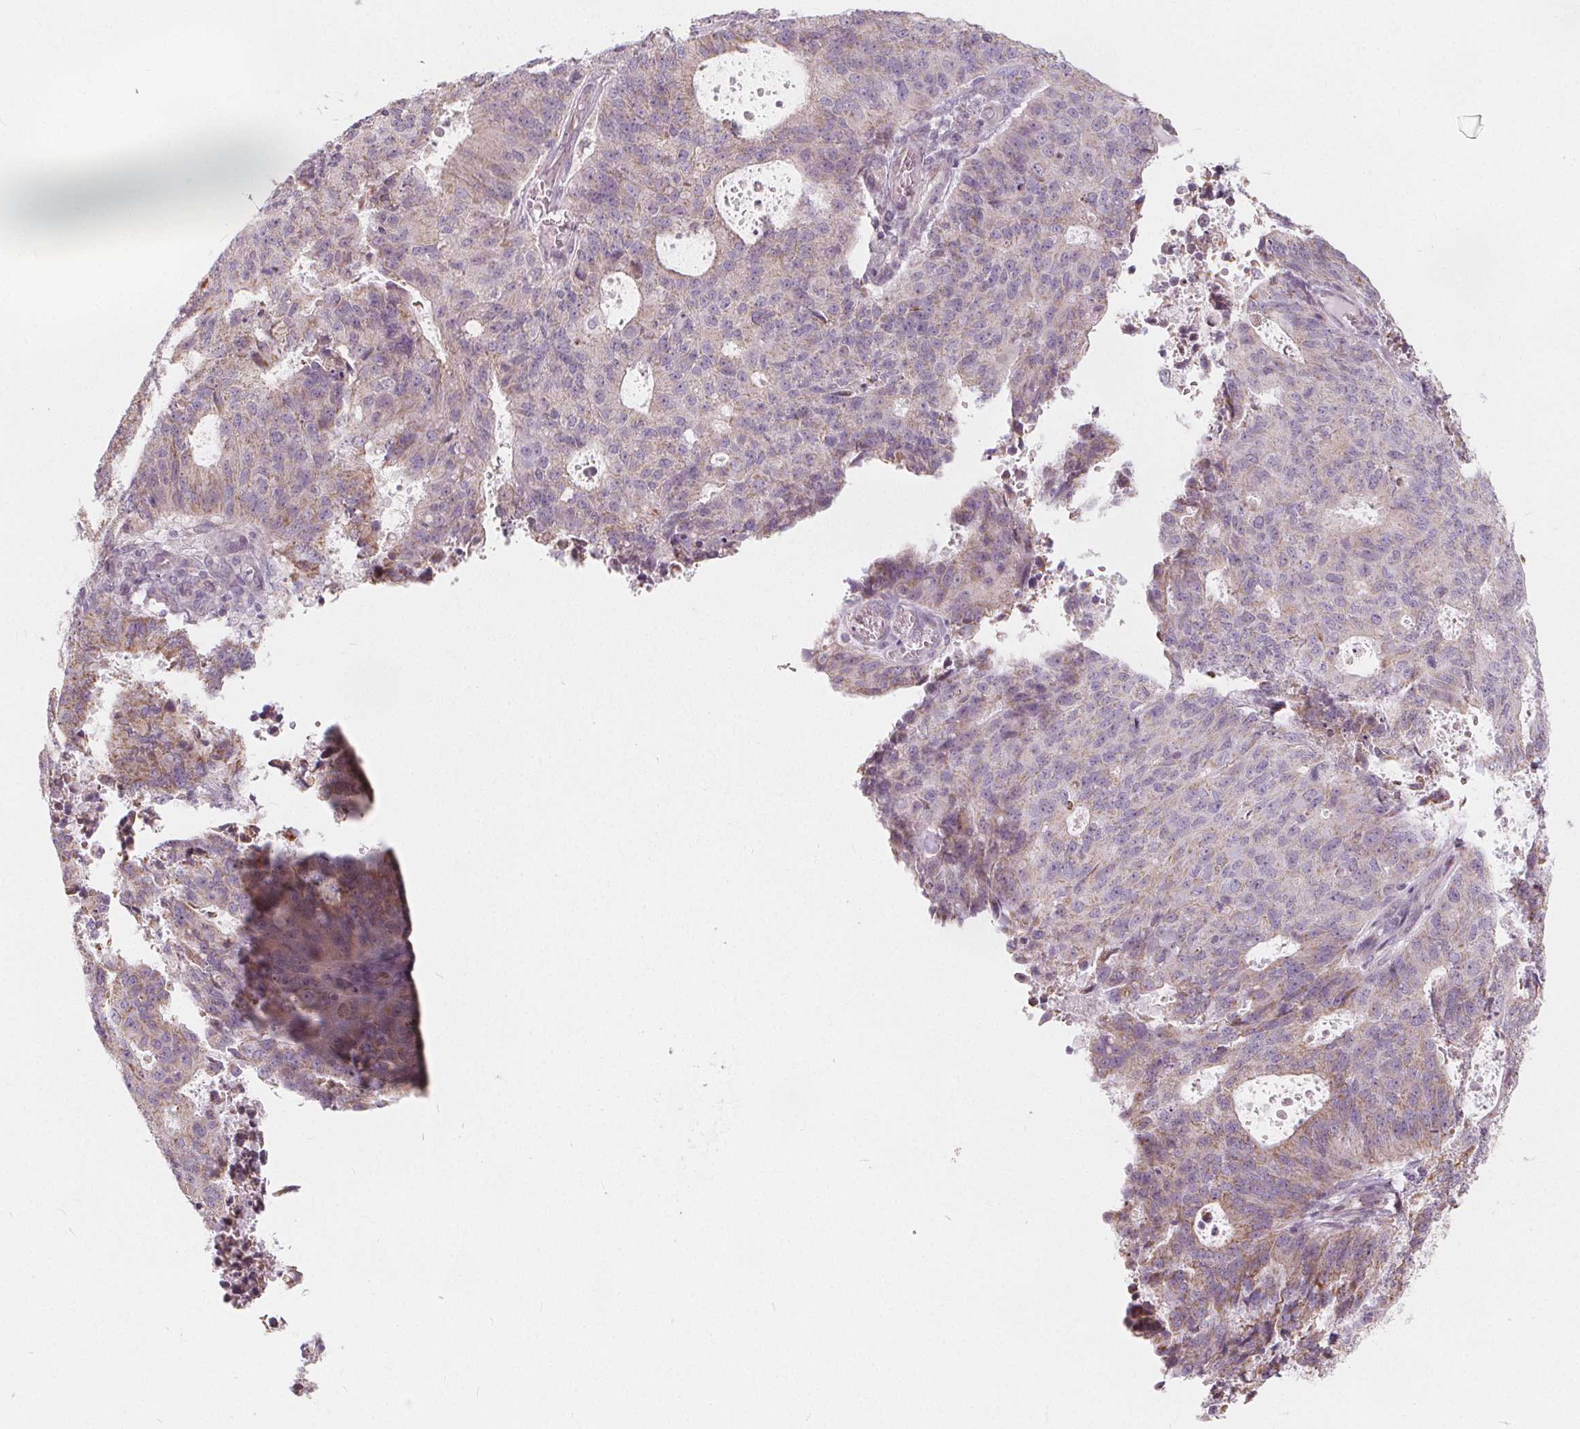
{"staining": {"intensity": "weak", "quantity": "25%-75%", "location": "cytoplasmic/membranous"}, "tissue": "endometrial cancer", "cell_type": "Tumor cells", "image_type": "cancer", "snomed": [{"axis": "morphology", "description": "Adenocarcinoma, NOS"}, {"axis": "topography", "description": "Endometrium"}], "caption": "High-power microscopy captured an immunohistochemistry photomicrograph of endometrial cancer (adenocarcinoma), revealing weak cytoplasmic/membranous expression in approximately 25%-75% of tumor cells.", "gene": "NUP210L", "patient": {"sex": "female", "age": 82}}